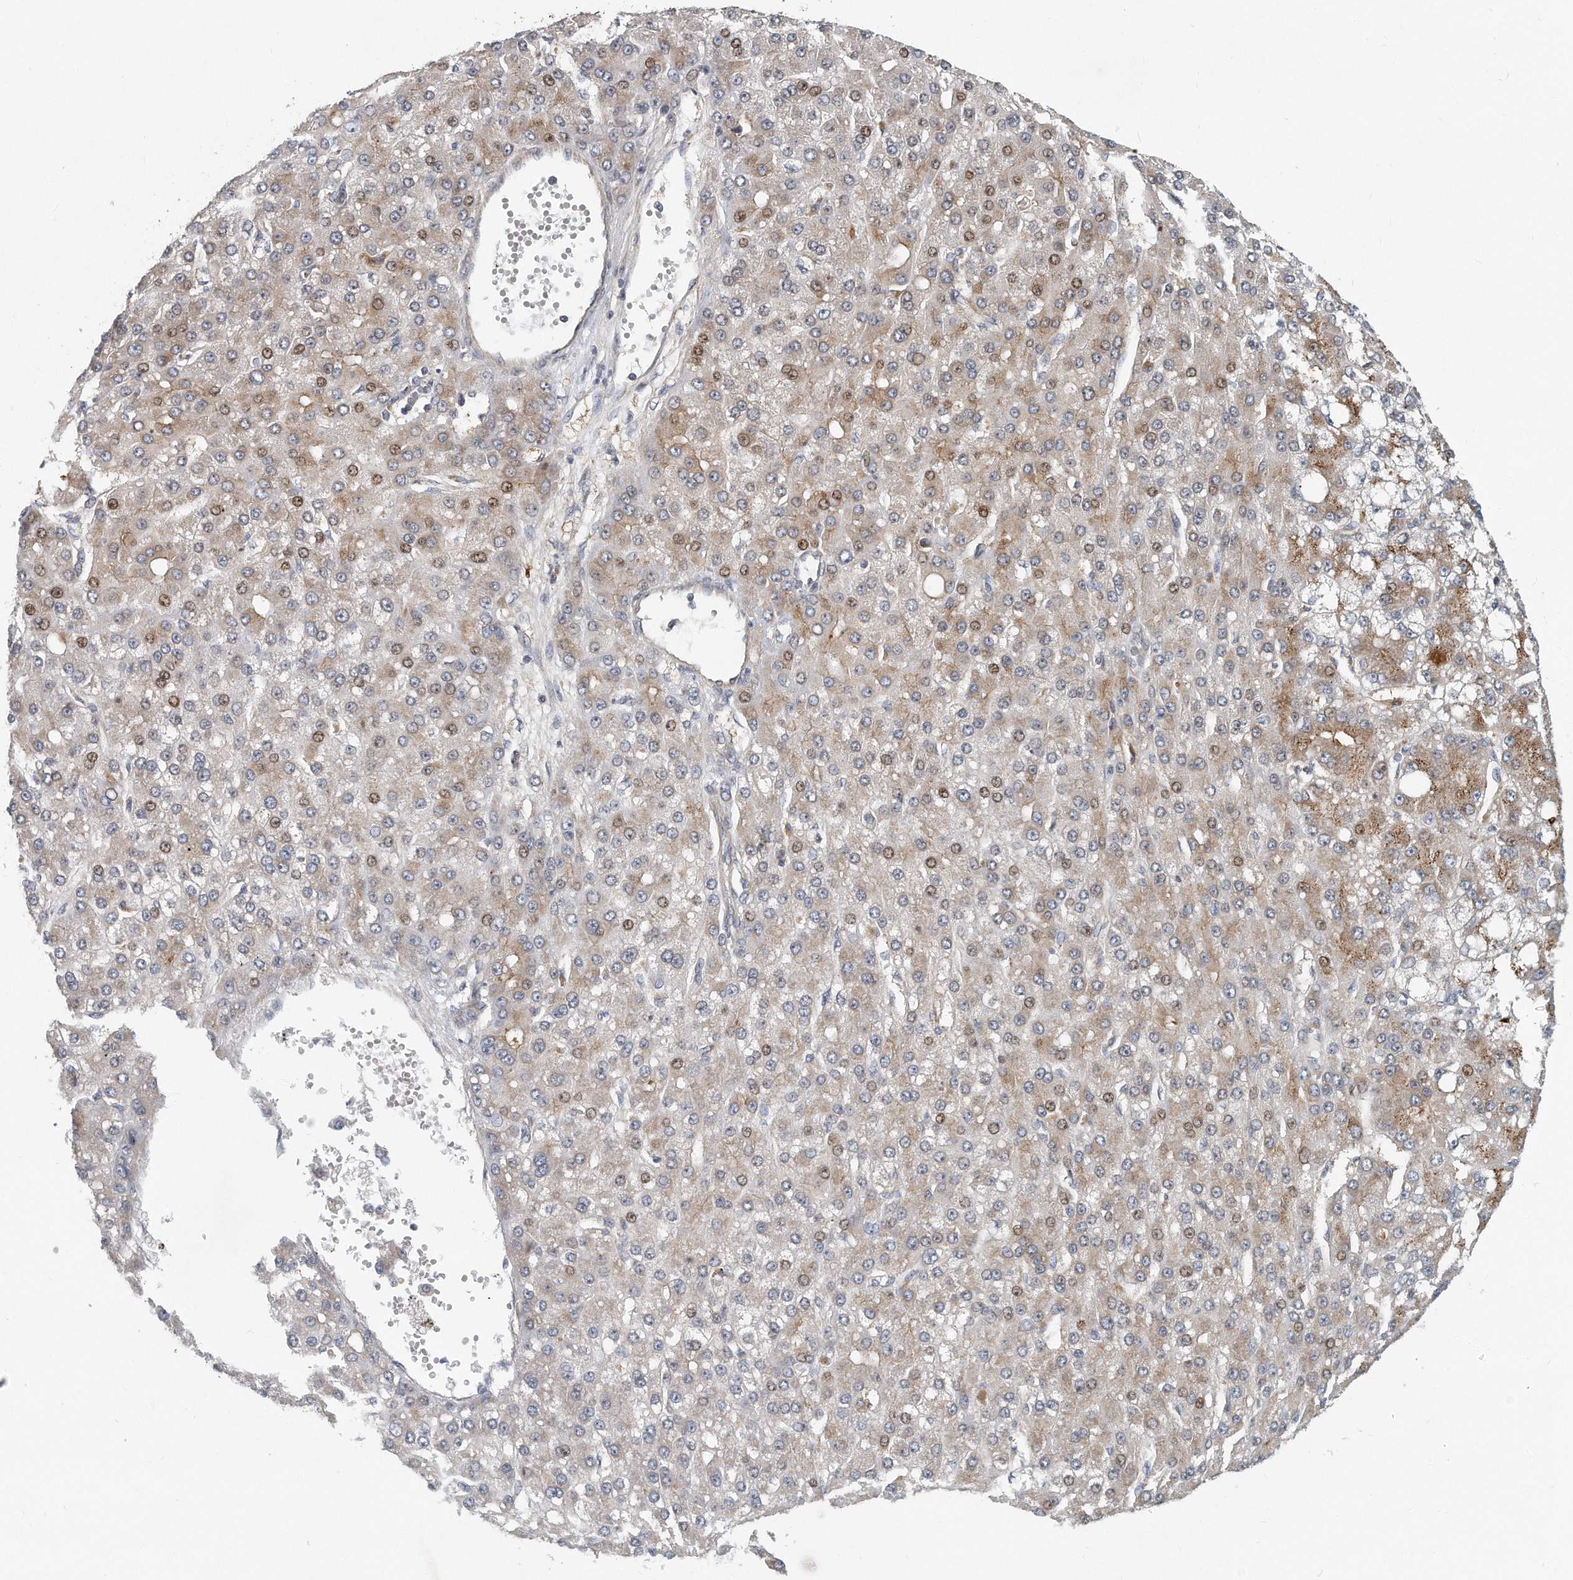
{"staining": {"intensity": "weak", "quantity": ">75%", "location": "cytoplasmic/membranous,nuclear"}, "tissue": "liver cancer", "cell_type": "Tumor cells", "image_type": "cancer", "snomed": [{"axis": "morphology", "description": "Carcinoma, Hepatocellular, NOS"}, {"axis": "topography", "description": "Liver"}], "caption": "Immunohistochemistry (IHC) micrograph of human hepatocellular carcinoma (liver) stained for a protein (brown), which exhibits low levels of weak cytoplasmic/membranous and nuclear expression in approximately >75% of tumor cells.", "gene": "PCDH8", "patient": {"sex": "male", "age": 67}}